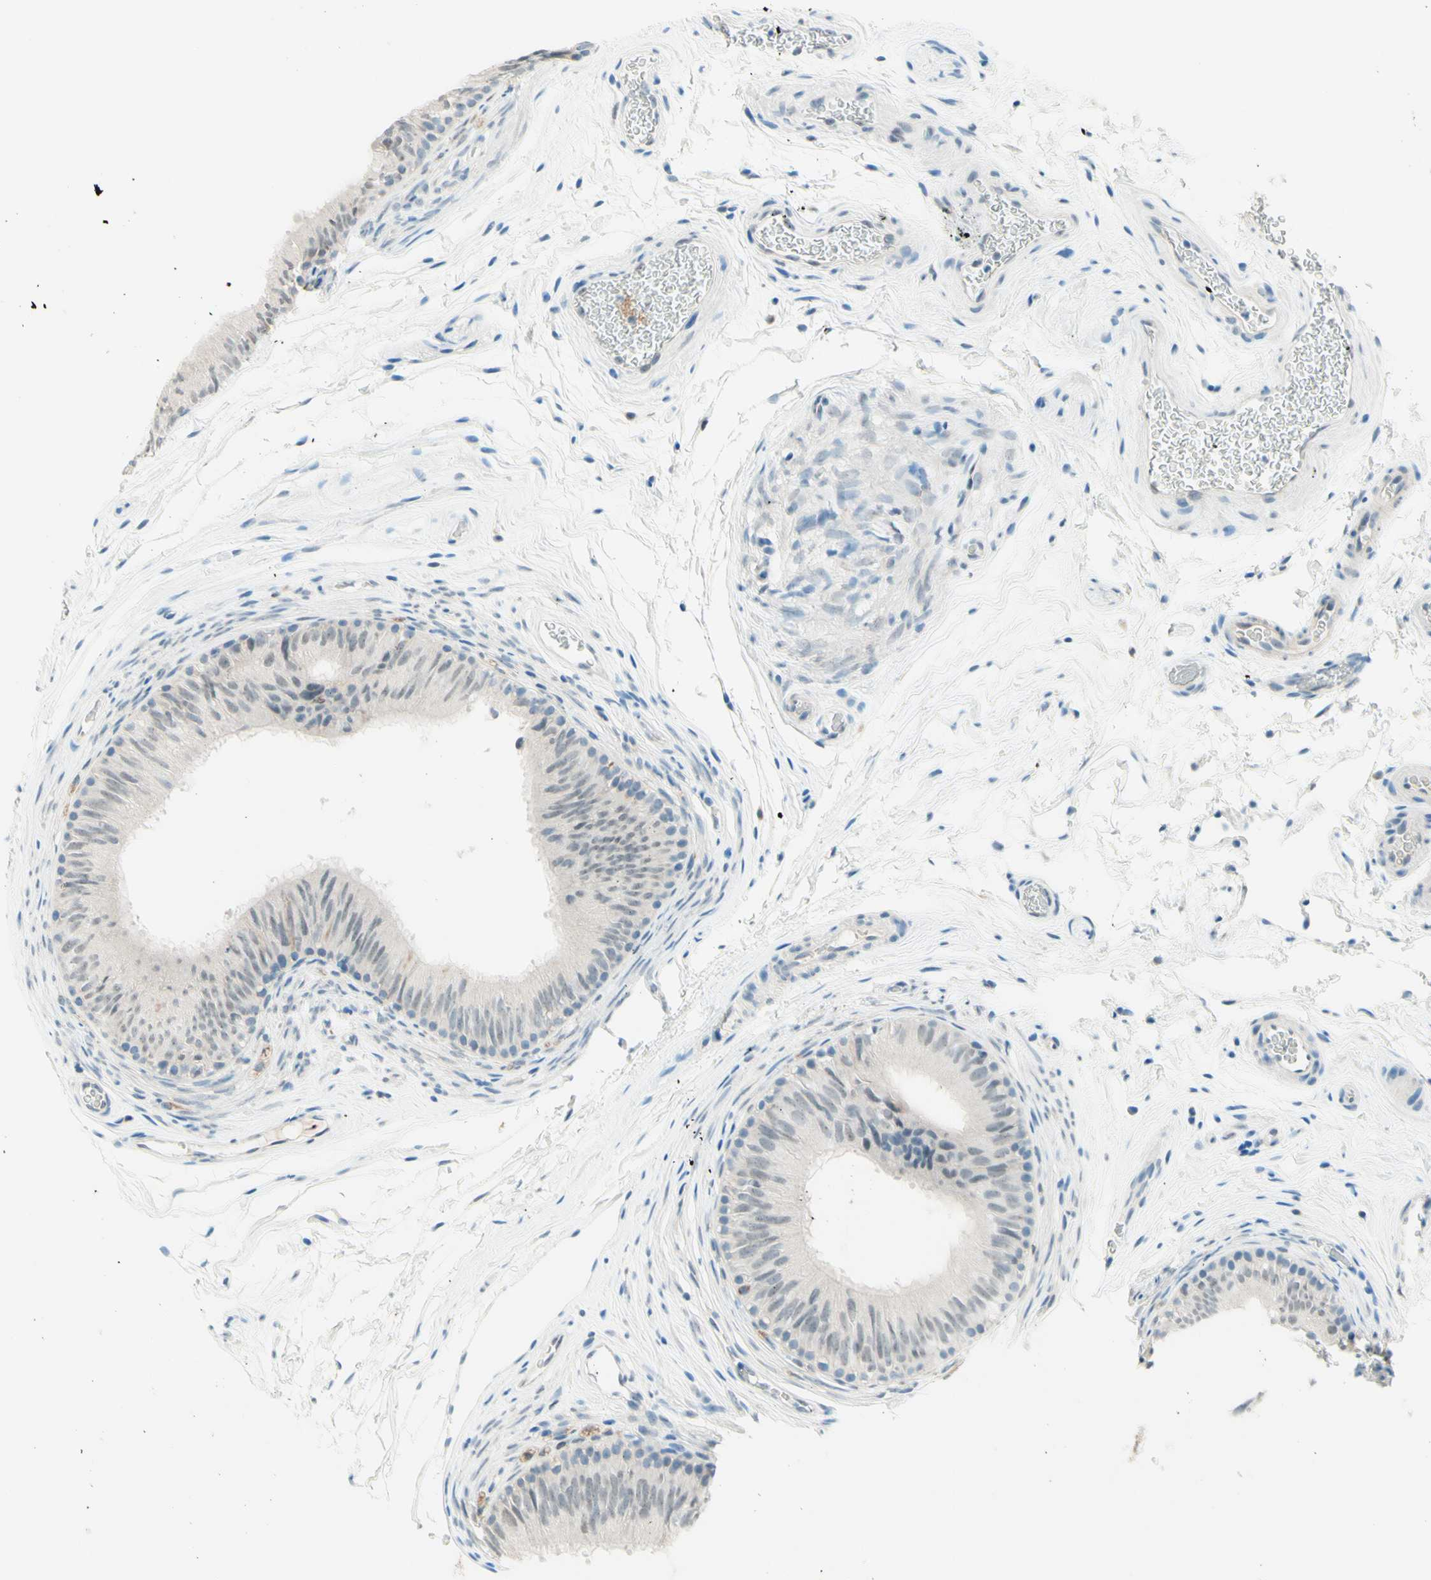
{"staining": {"intensity": "weak", "quantity": "<25%", "location": "cytoplasmic/membranous"}, "tissue": "epididymis", "cell_type": "Glandular cells", "image_type": "normal", "snomed": [{"axis": "morphology", "description": "Normal tissue, NOS"}, {"axis": "topography", "description": "Epididymis"}], "caption": "High magnification brightfield microscopy of unremarkable epididymis stained with DAB (brown) and counterstained with hematoxylin (blue): glandular cells show no significant positivity. (Immunohistochemistry (ihc), brightfield microscopy, high magnification).", "gene": "JPH1", "patient": {"sex": "male", "age": 36}}